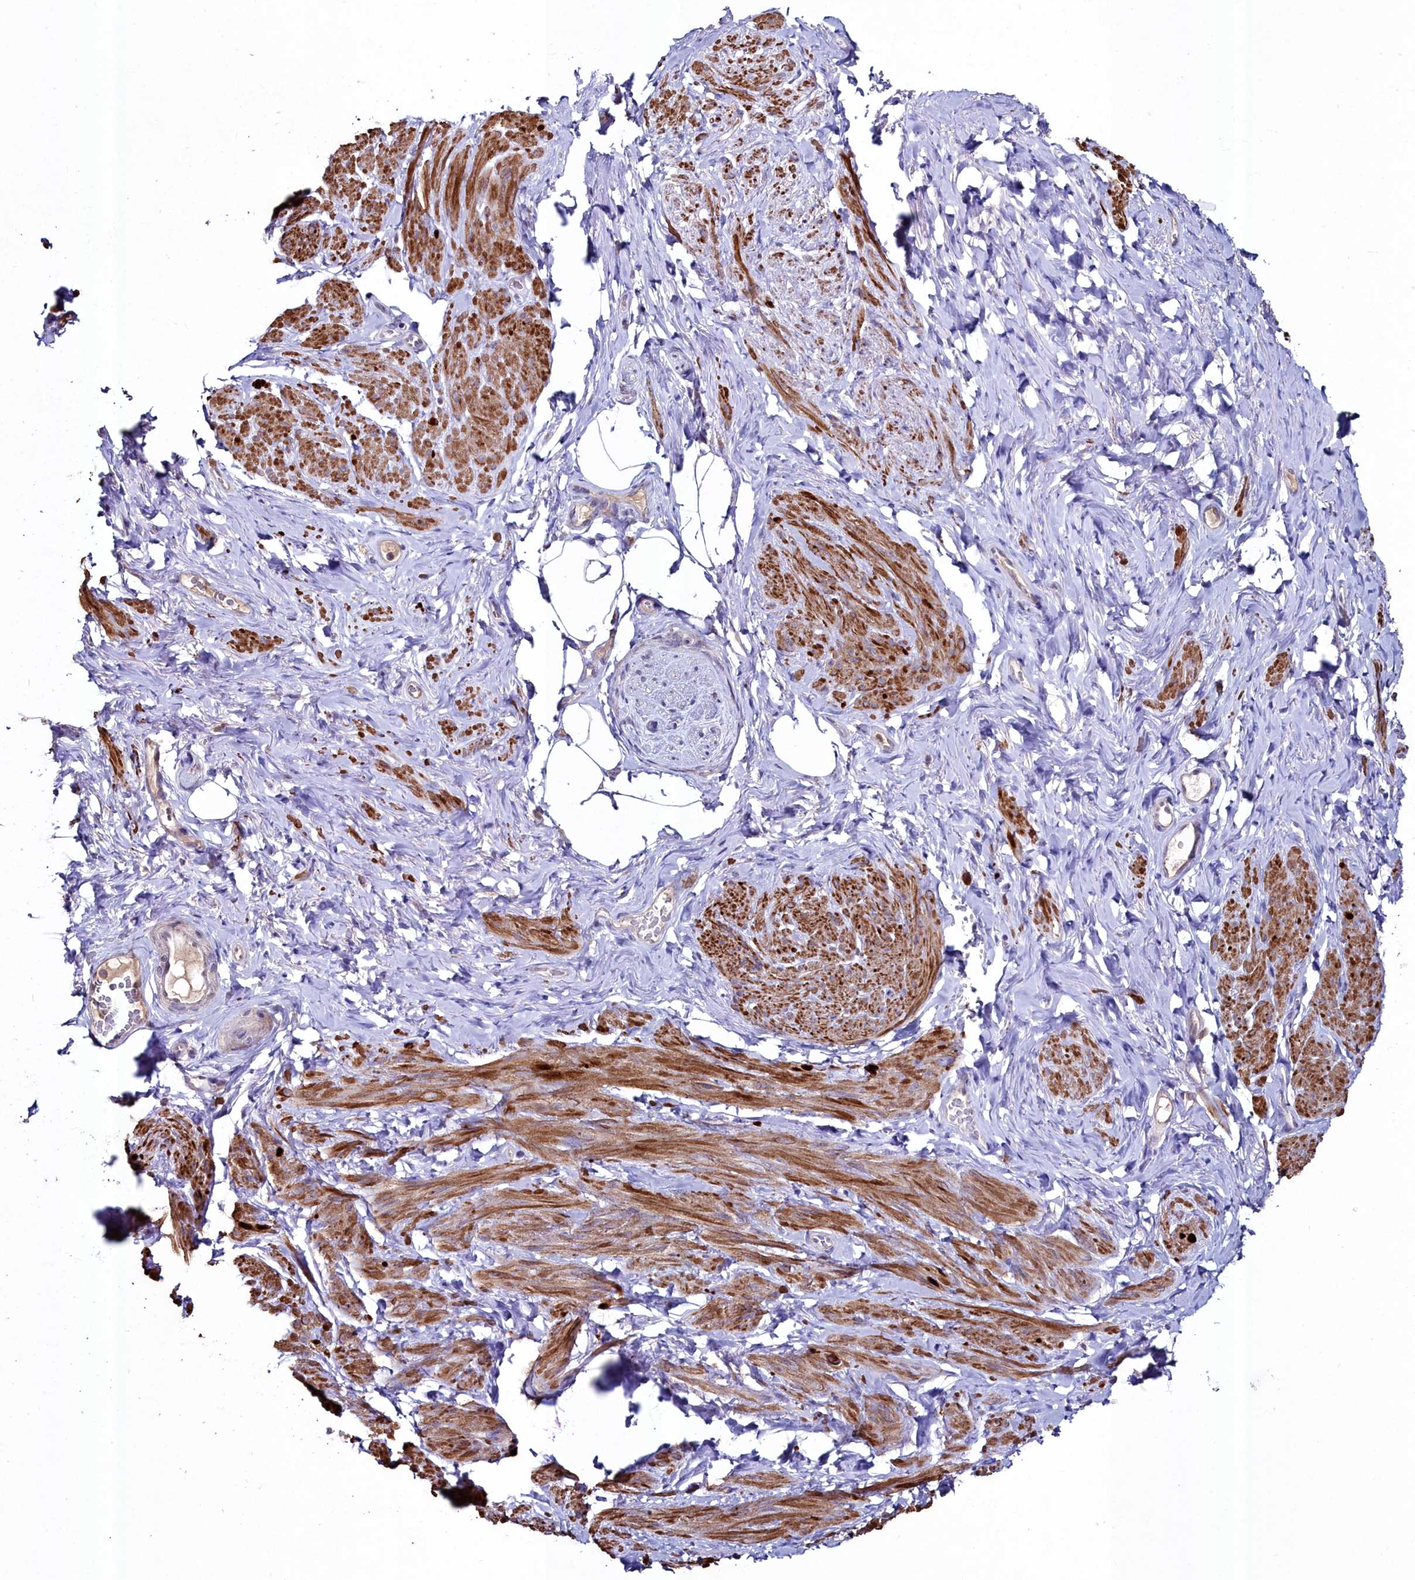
{"staining": {"intensity": "strong", "quantity": ">75%", "location": "cytoplasmic/membranous"}, "tissue": "smooth muscle", "cell_type": "Smooth muscle cells", "image_type": "normal", "snomed": [{"axis": "morphology", "description": "Normal tissue, NOS"}, {"axis": "topography", "description": "Smooth muscle"}, {"axis": "topography", "description": "Peripheral nerve tissue"}], "caption": "Approximately >75% of smooth muscle cells in normal smooth muscle reveal strong cytoplasmic/membranous protein expression as visualized by brown immunohistochemical staining.", "gene": "AMBRA1", "patient": {"sex": "male", "age": 69}}